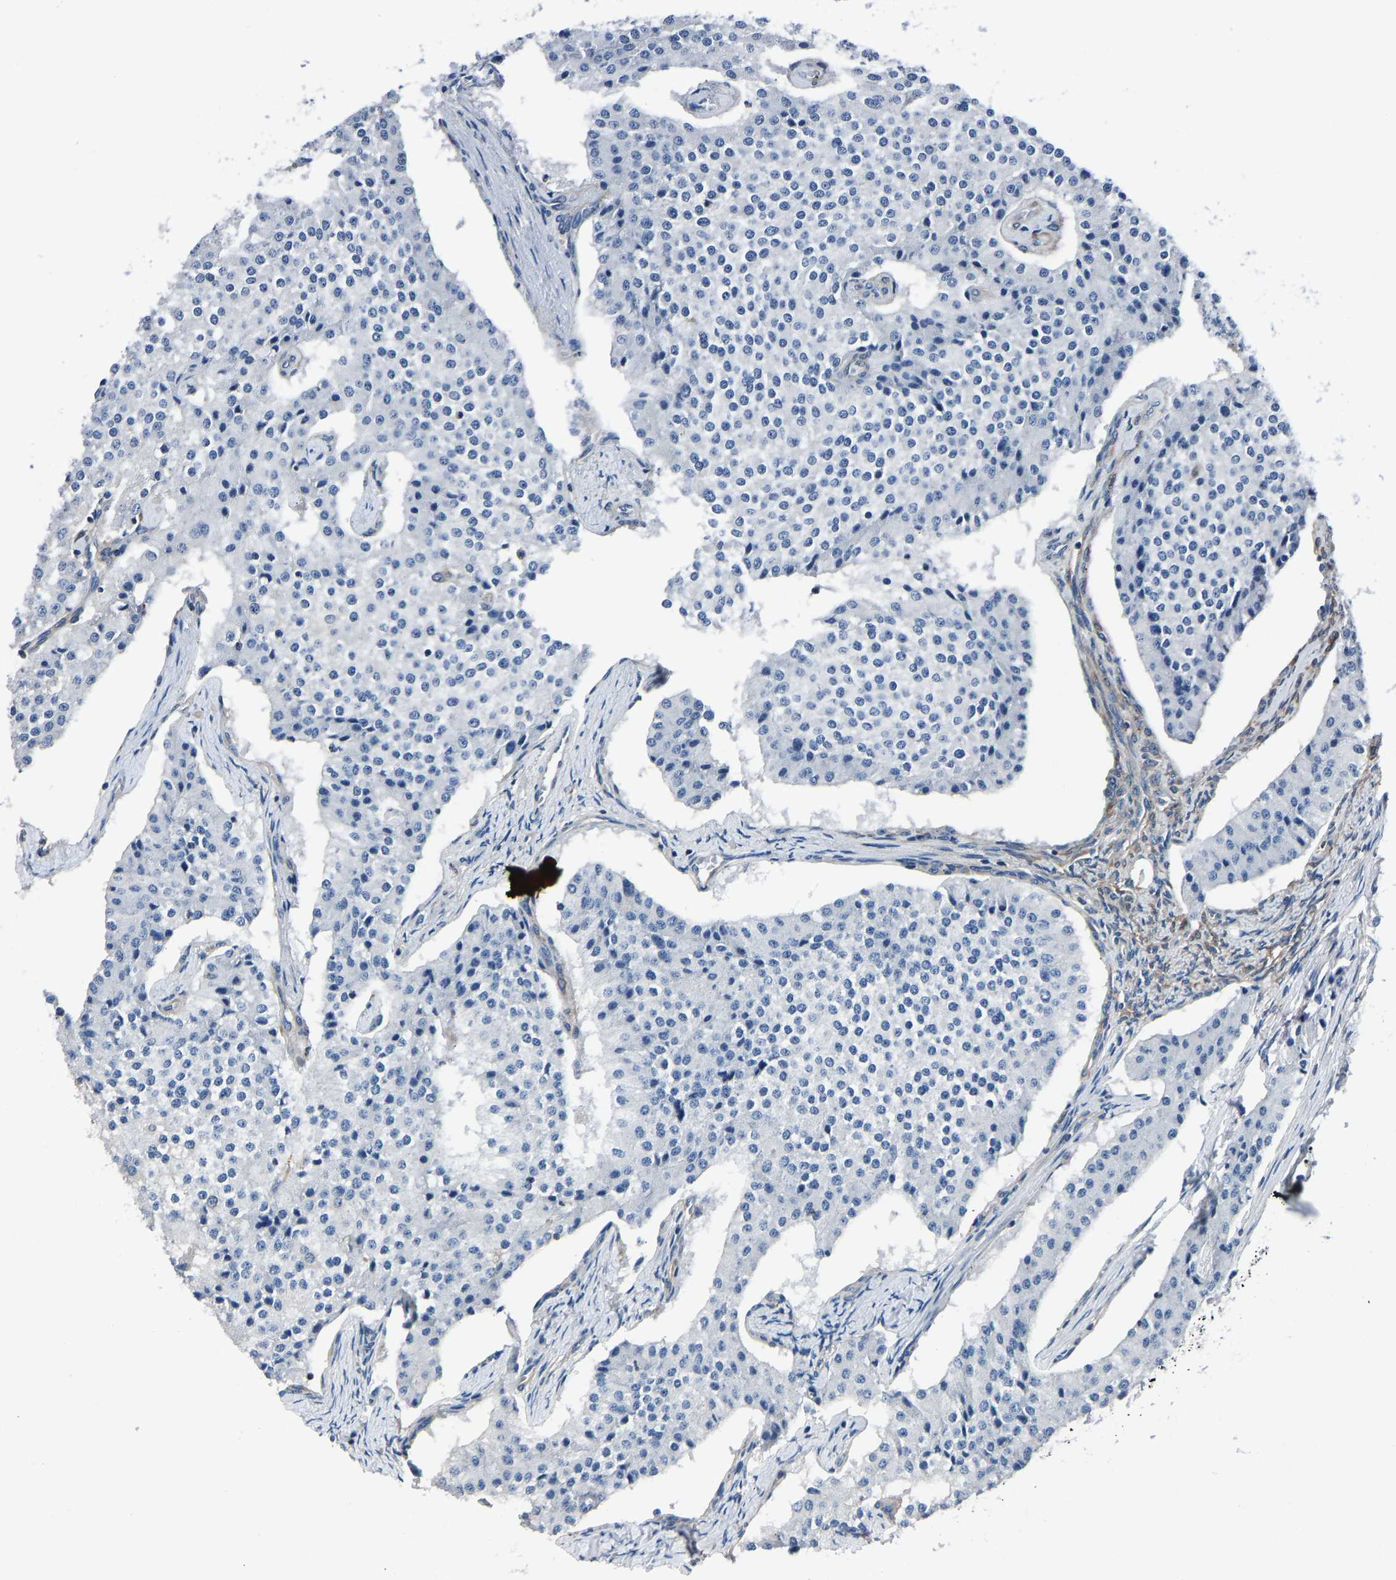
{"staining": {"intensity": "negative", "quantity": "none", "location": "none"}, "tissue": "carcinoid", "cell_type": "Tumor cells", "image_type": "cancer", "snomed": [{"axis": "morphology", "description": "Carcinoid, malignant, NOS"}, {"axis": "topography", "description": "Colon"}], "caption": "Tumor cells are negative for brown protein staining in malignant carcinoid.", "gene": "PRKAR1A", "patient": {"sex": "female", "age": 52}}